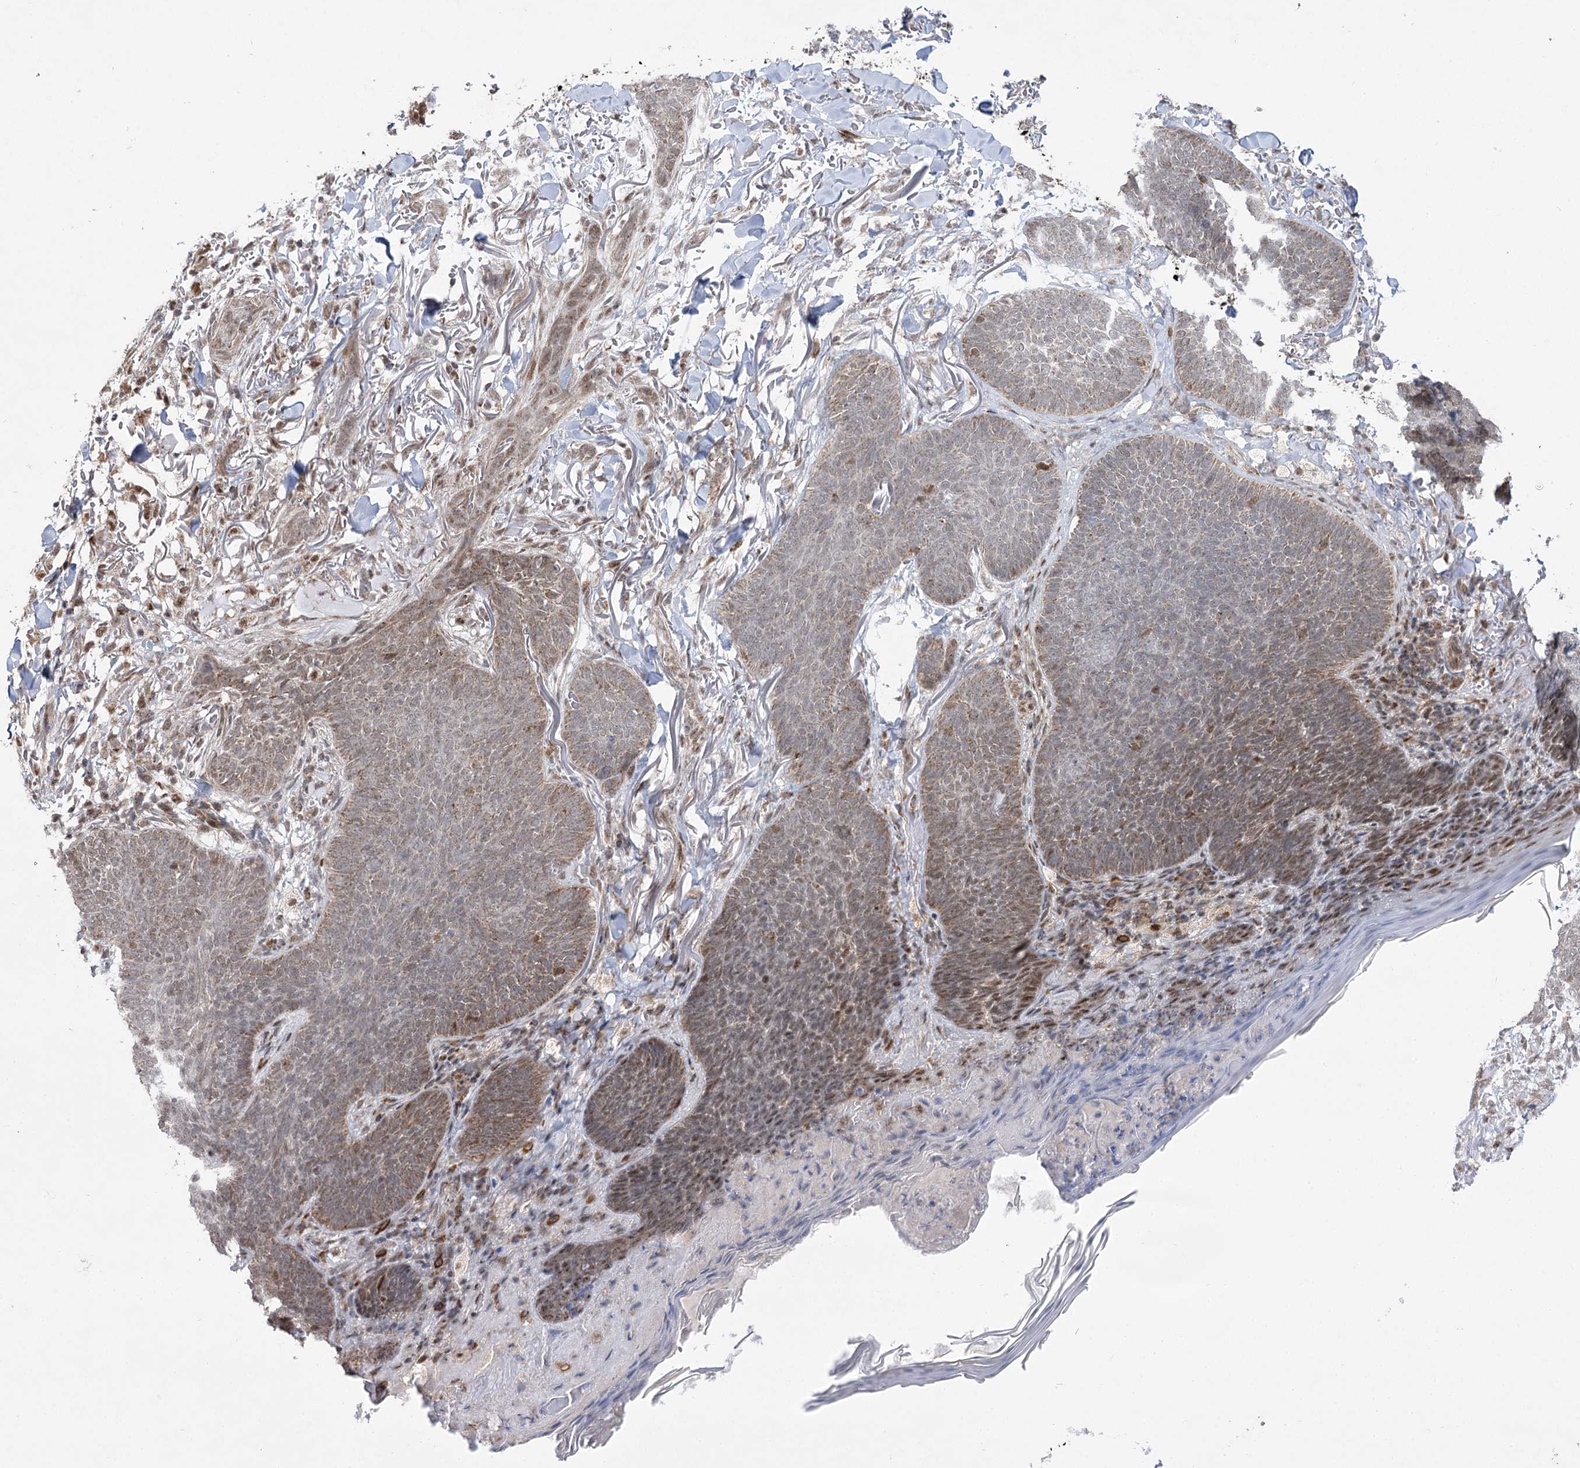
{"staining": {"intensity": "moderate", "quantity": "<25%", "location": "cytoplasmic/membranous,nuclear"}, "tissue": "skin cancer", "cell_type": "Tumor cells", "image_type": "cancer", "snomed": [{"axis": "morphology", "description": "Basal cell carcinoma"}, {"axis": "topography", "description": "Skin"}], "caption": "Protein staining of basal cell carcinoma (skin) tissue displays moderate cytoplasmic/membranous and nuclear staining in about <25% of tumor cells.", "gene": "SLC4A1AP", "patient": {"sex": "male", "age": 85}}